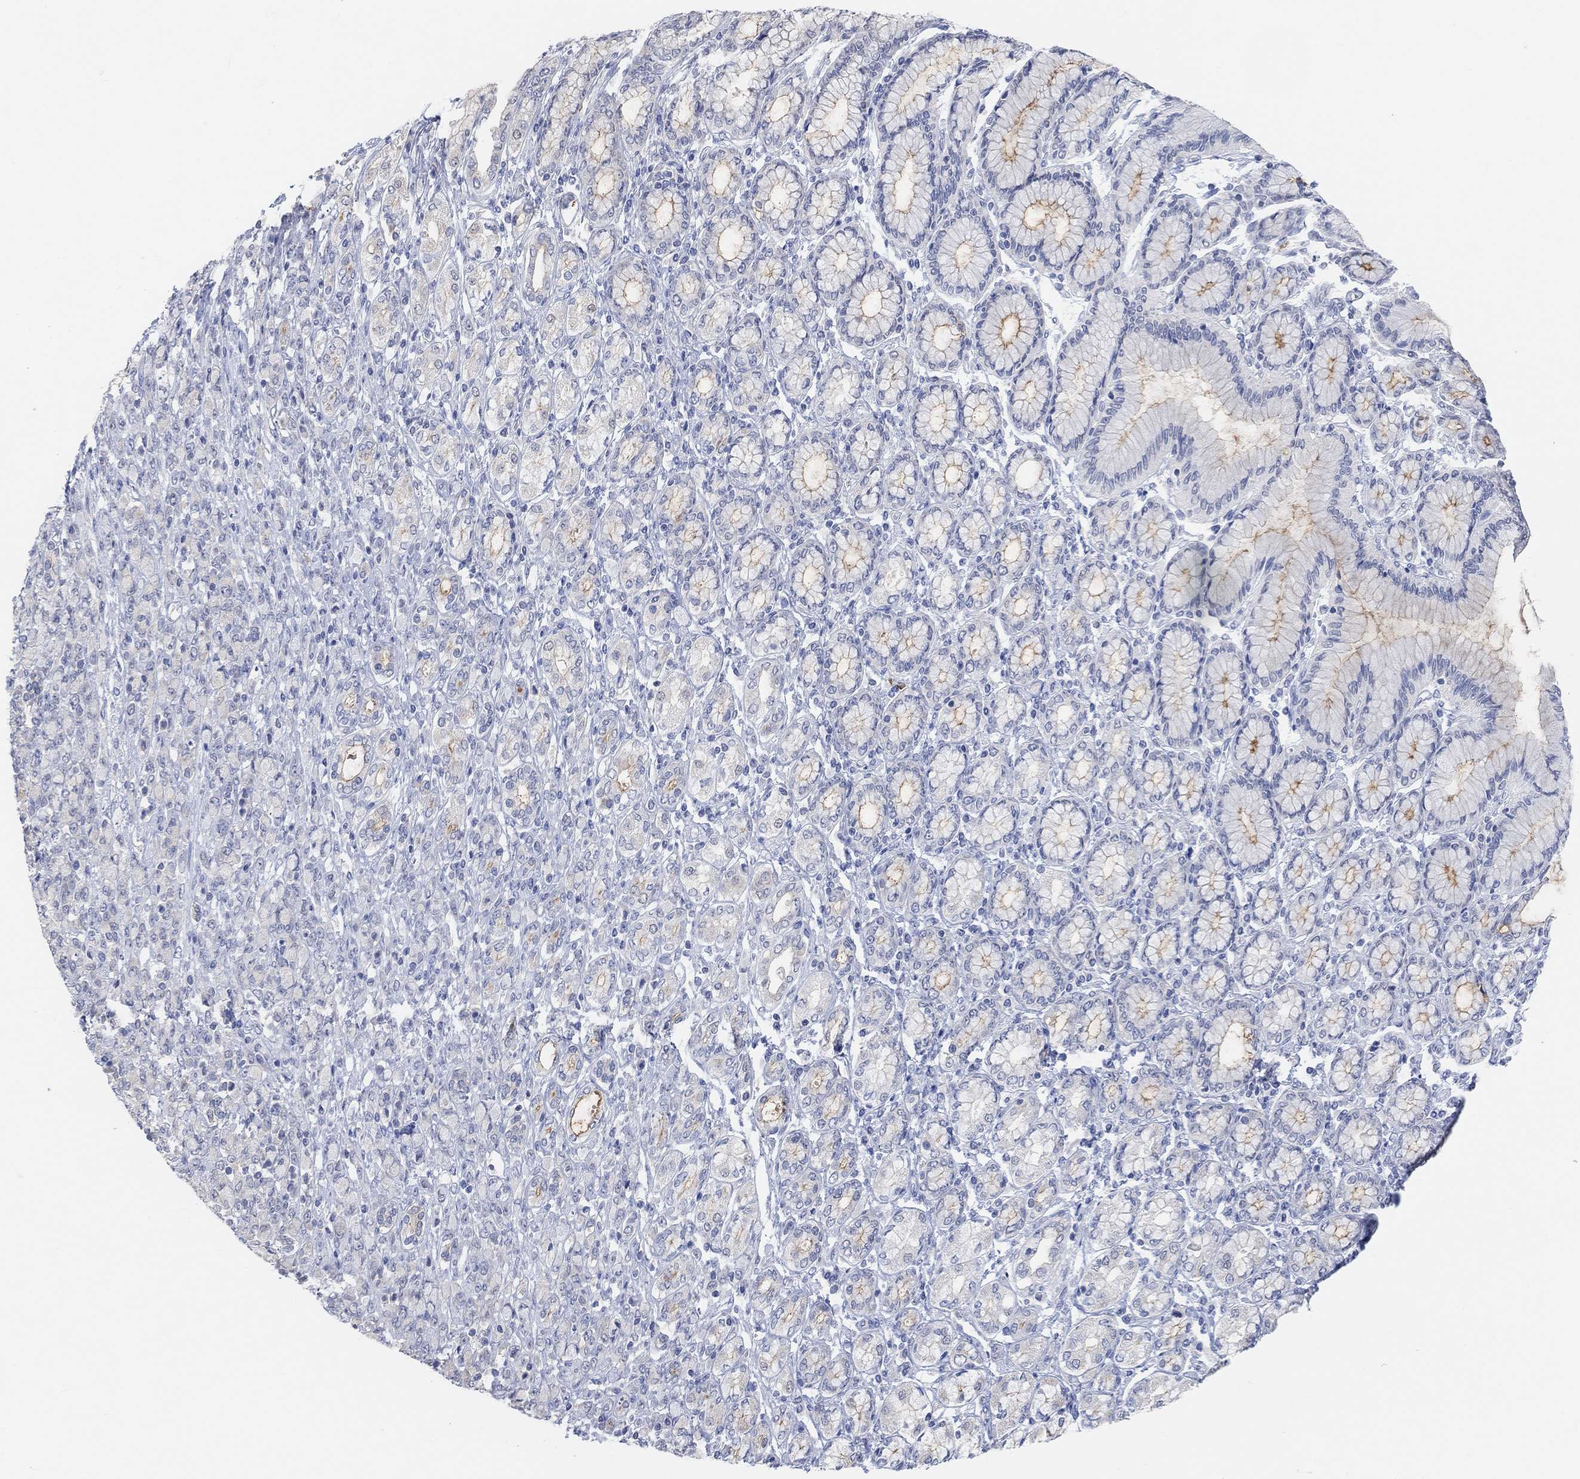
{"staining": {"intensity": "negative", "quantity": "none", "location": "none"}, "tissue": "stomach cancer", "cell_type": "Tumor cells", "image_type": "cancer", "snomed": [{"axis": "morphology", "description": "Normal tissue, NOS"}, {"axis": "morphology", "description": "Adenocarcinoma, NOS"}, {"axis": "topography", "description": "Stomach"}], "caption": "The image reveals no significant staining in tumor cells of stomach adenocarcinoma.", "gene": "MUC1", "patient": {"sex": "female", "age": 79}}